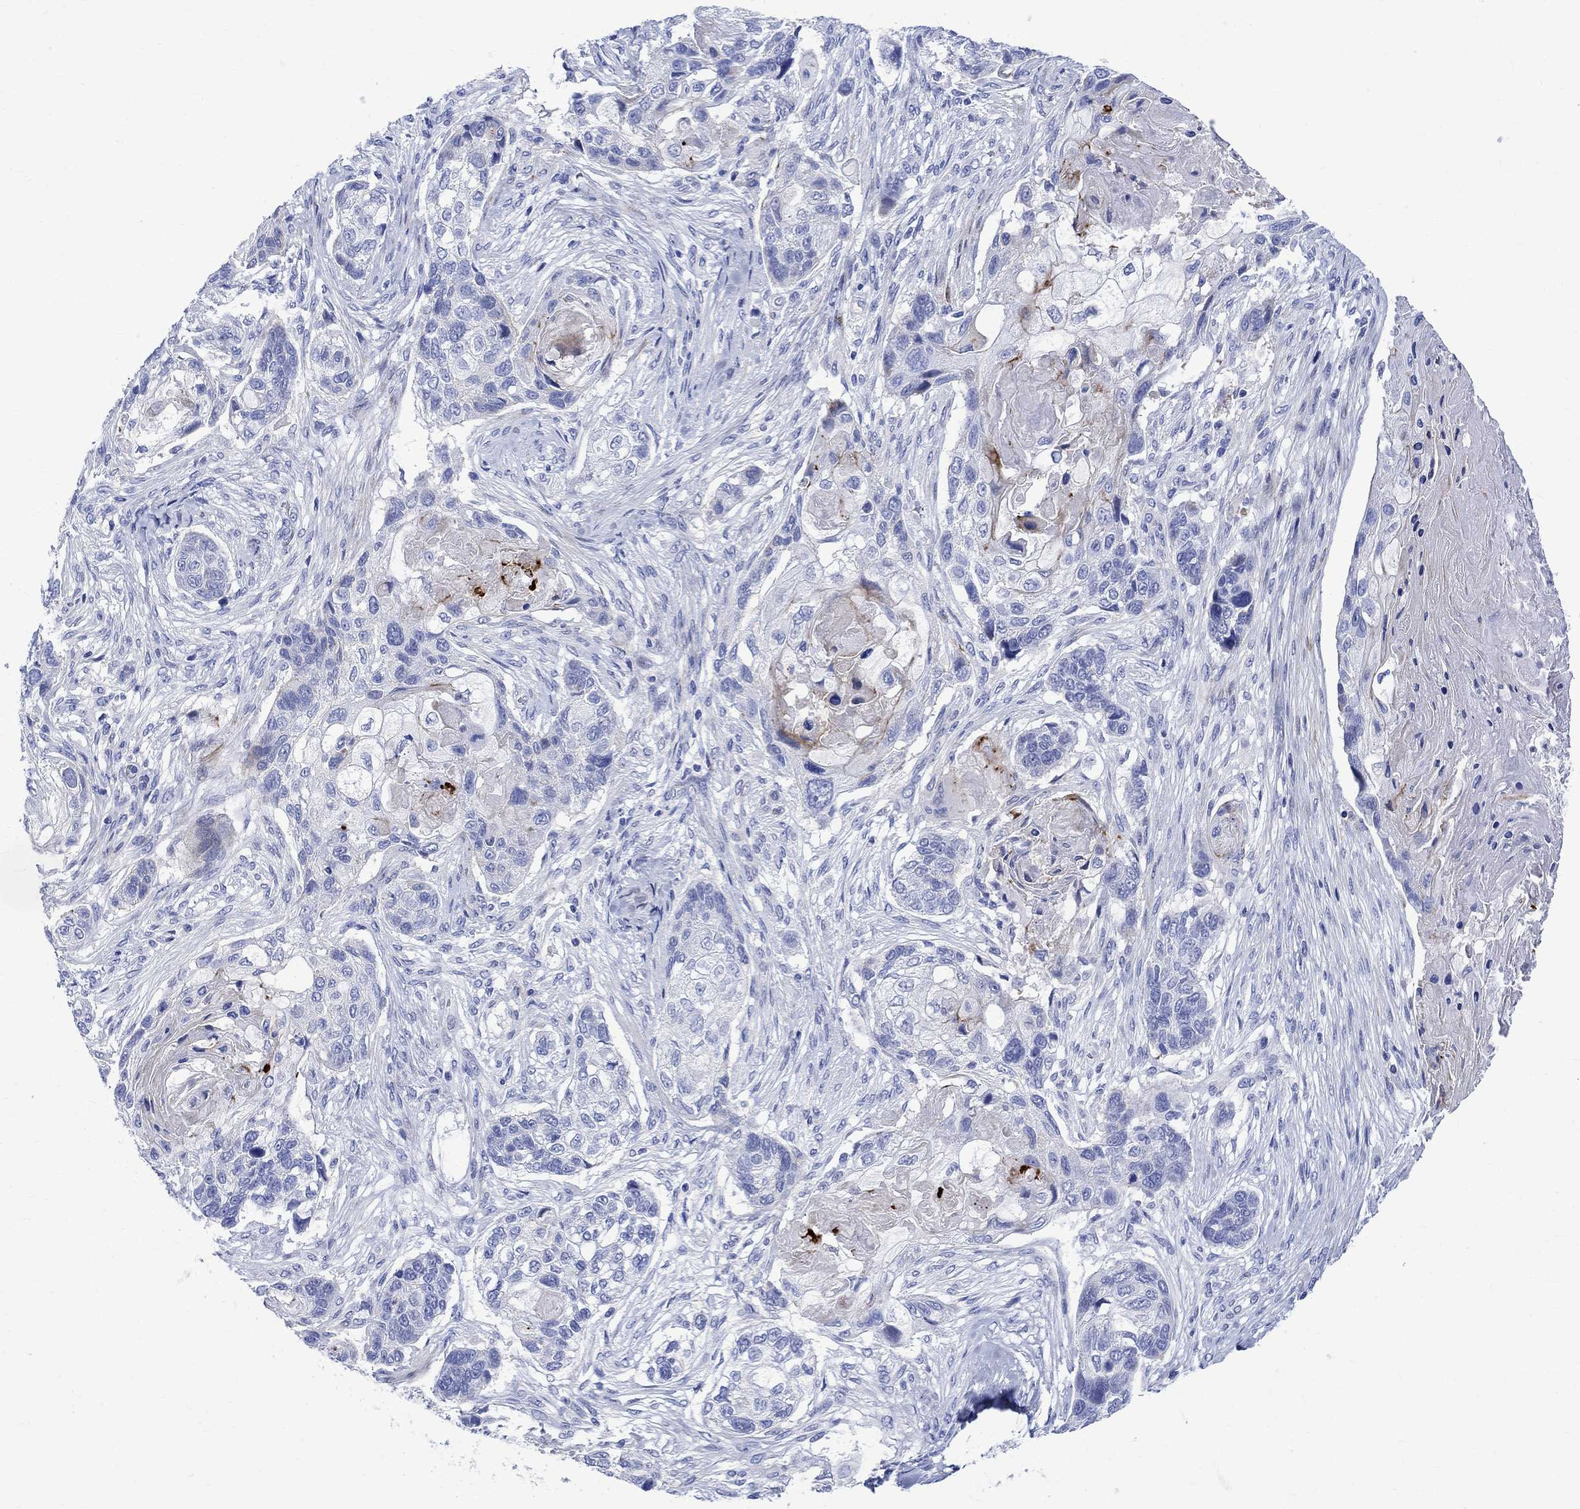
{"staining": {"intensity": "negative", "quantity": "none", "location": "none"}, "tissue": "lung cancer", "cell_type": "Tumor cells", "image_type": "cancer", "snomed": [{"axis": "morphology", "description": "Normal tissue, NOS"}, {"axis": "morphology", "description": "Squamous cell carcinoma, NOS"}, {"axis": "topography", "description": "Bronchus"}, {"axis": "topography", "description": "Lung"}], "caption": "Lung squamous cell carcinoma was stained to show a protein in brown. There is no significant positivity in tumor cells.", "gene": "PARVB", "patient": {"sex": "male", "age": 69}}